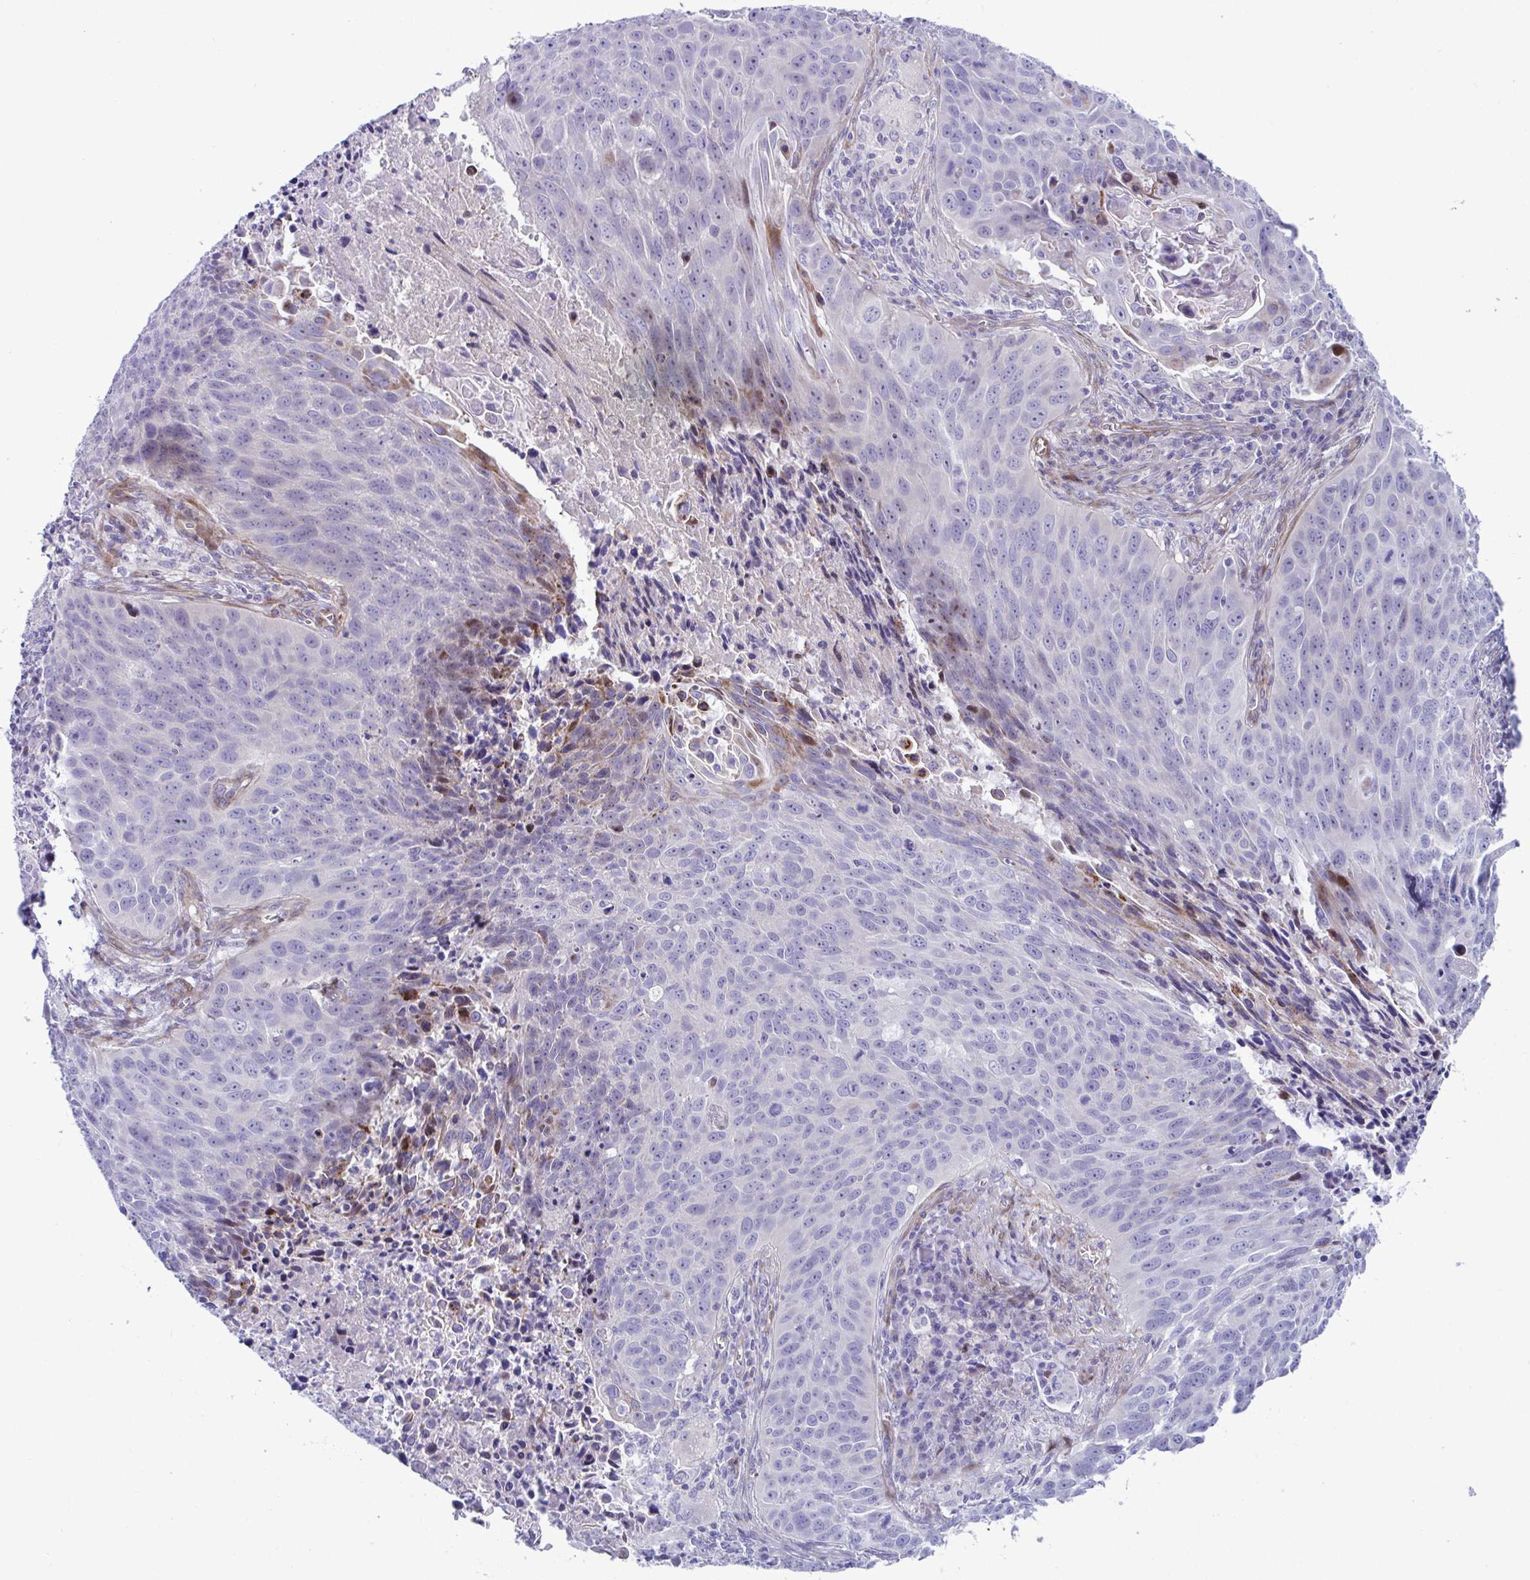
{"staining": {"intensity": "negative", "quantity": "none", "location": "none"}, "tissue": "lung cancer", "cell_type": "Tumor cells", "image_type": "cancer", "snomed": [{"axis": "morphology", "description": "Squamous cell carcinoma, NOS"}, {"axis": "topography", "description": "Lung"}], "caption": "Lung squamous cell carcinoma stained for a protein using immunohistochemistry displays no staining tumor cells.", "gene": "ZNF713", "patient": {"sex": "male", "age": 78}}